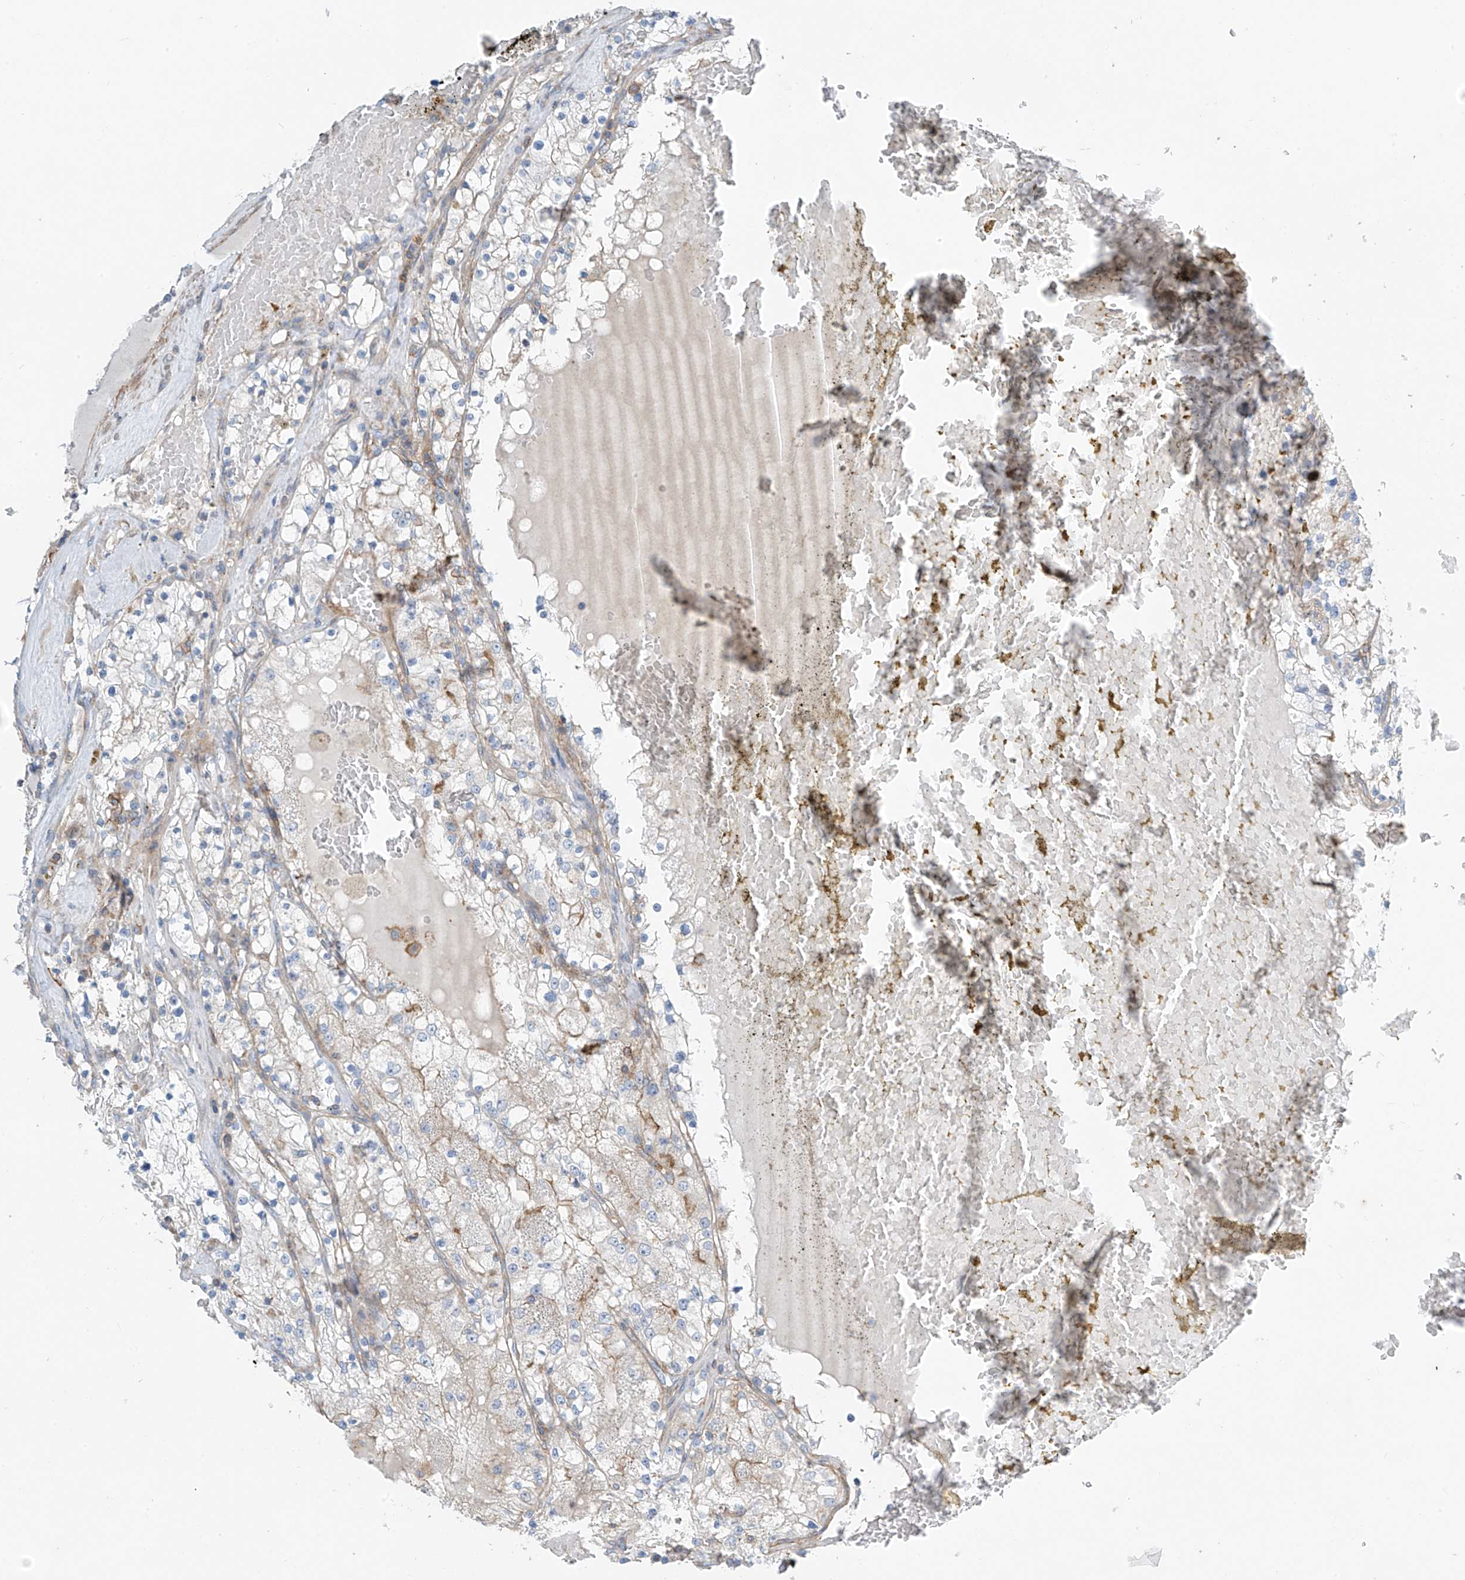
{"staining": {"intensity": "negative", "quantity": "none", "location": "none"}, "tissue": "renal cancer", "cell_type": "Tumor cells", "image_type": "cancer", "snomed": [{"axis": "morphology", "description": "Normal tissue, NOS"}, {"axis": "morphology", "description": "Adenocarcinoma, NOS"}, {"axis": "topography", "description": "Kidney"}], "caption": "Renal cancer was stained to show a protein in brown. There is no significant staining in tumor cells.", "gene": "SLC1A5", "patient": {"sex": "male", "age": 68}}